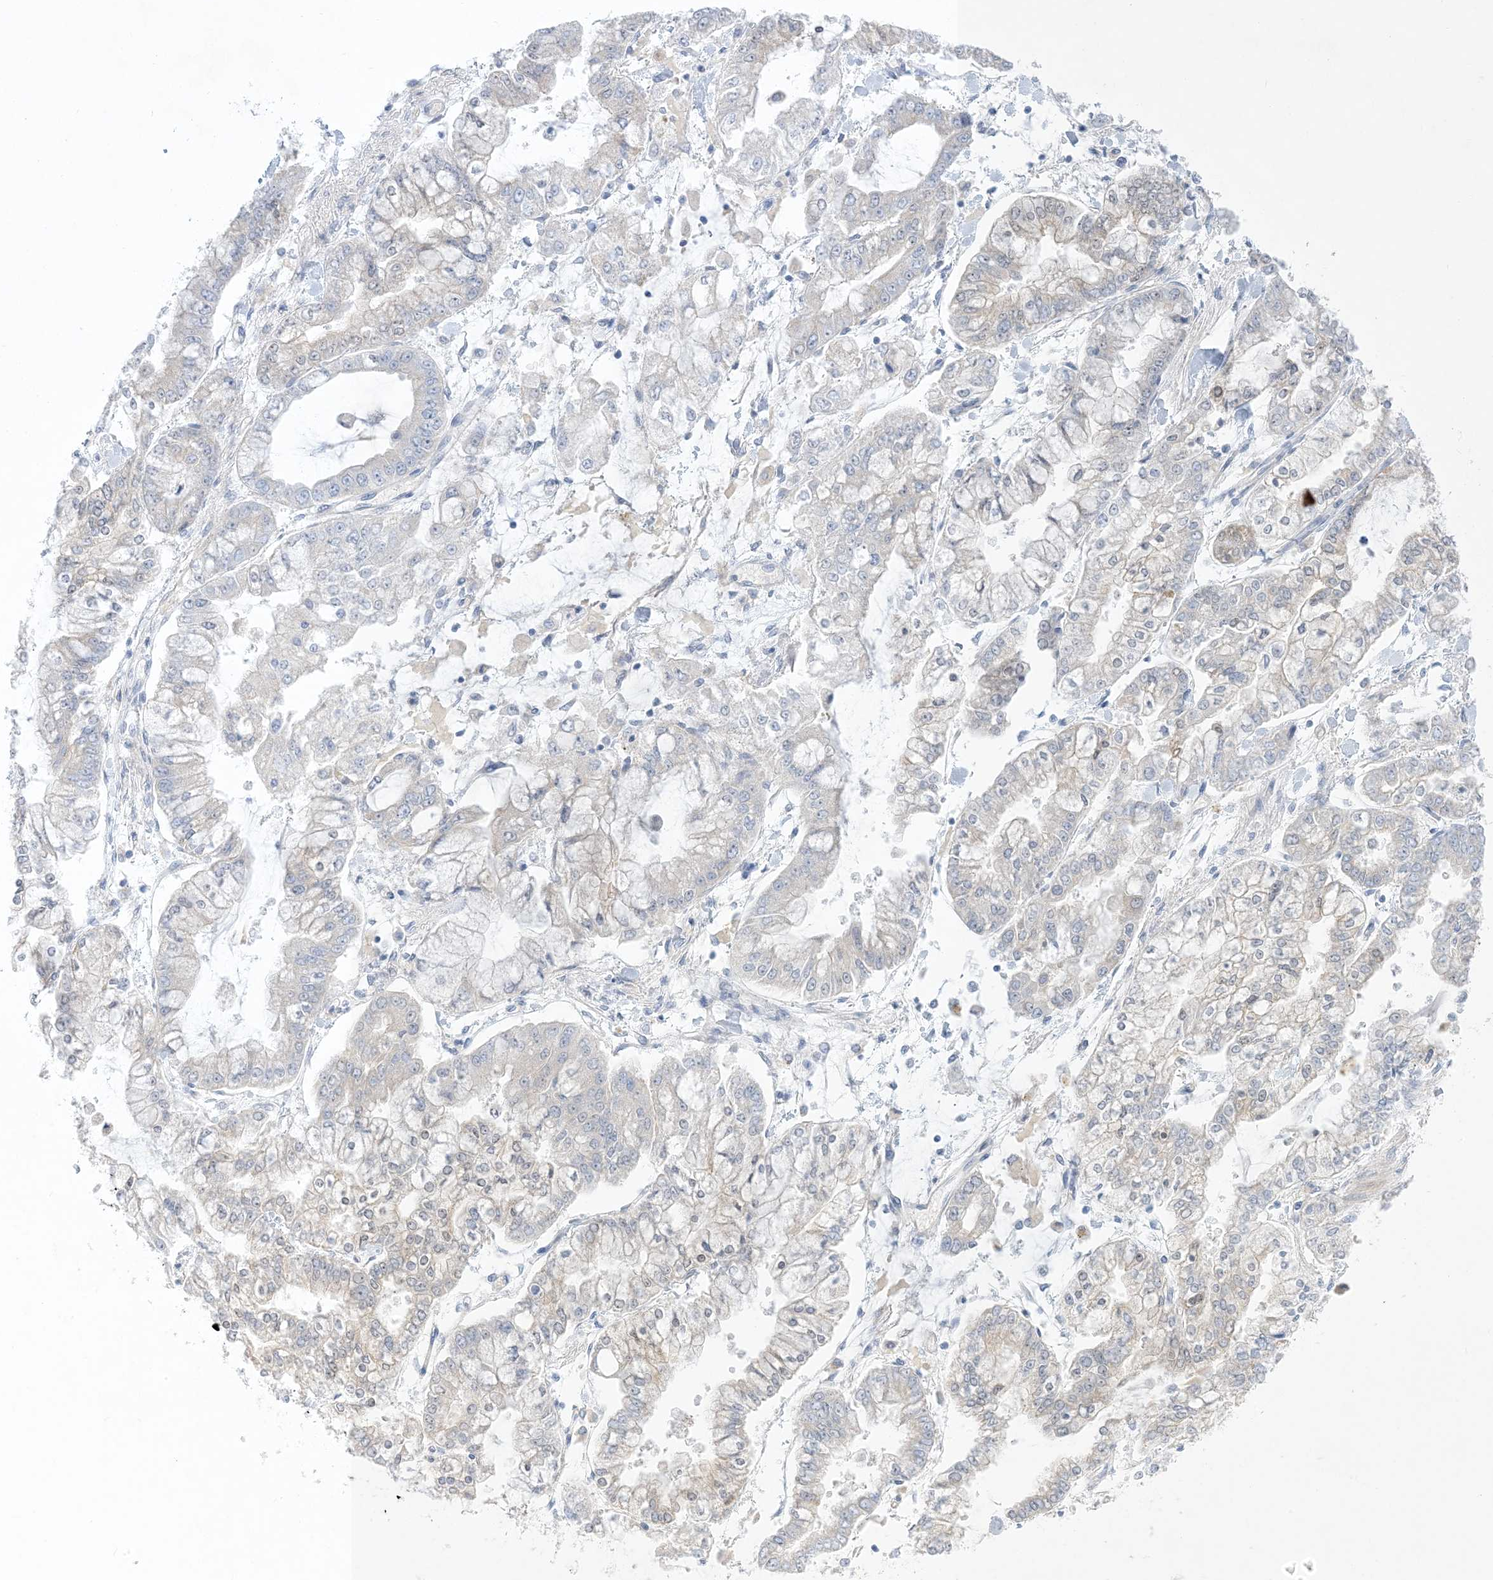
{"staining": {"intensity": "negative", "quantity": "none", "location": "none"}, "tissue": "stomach cancer", "cell_type": "Tumor cells", "image_type": "cancer", "snomed": [{"axis": "morphology", "description": "Normal tissue, NOS"}, {"axis": "morphology", "description": "Adenocarcinoma, NOS"}, {"axis": "topography", "description": "Stomach, upper"}, {"axis": "topography", "description": "Stomach"}], "caption": "Micrograph shows no significant protein staining in tumor cells of adenocarcinoma (stomach).", "gene": "XIRP2", "patient": {"sex": "male", "age": 76}}